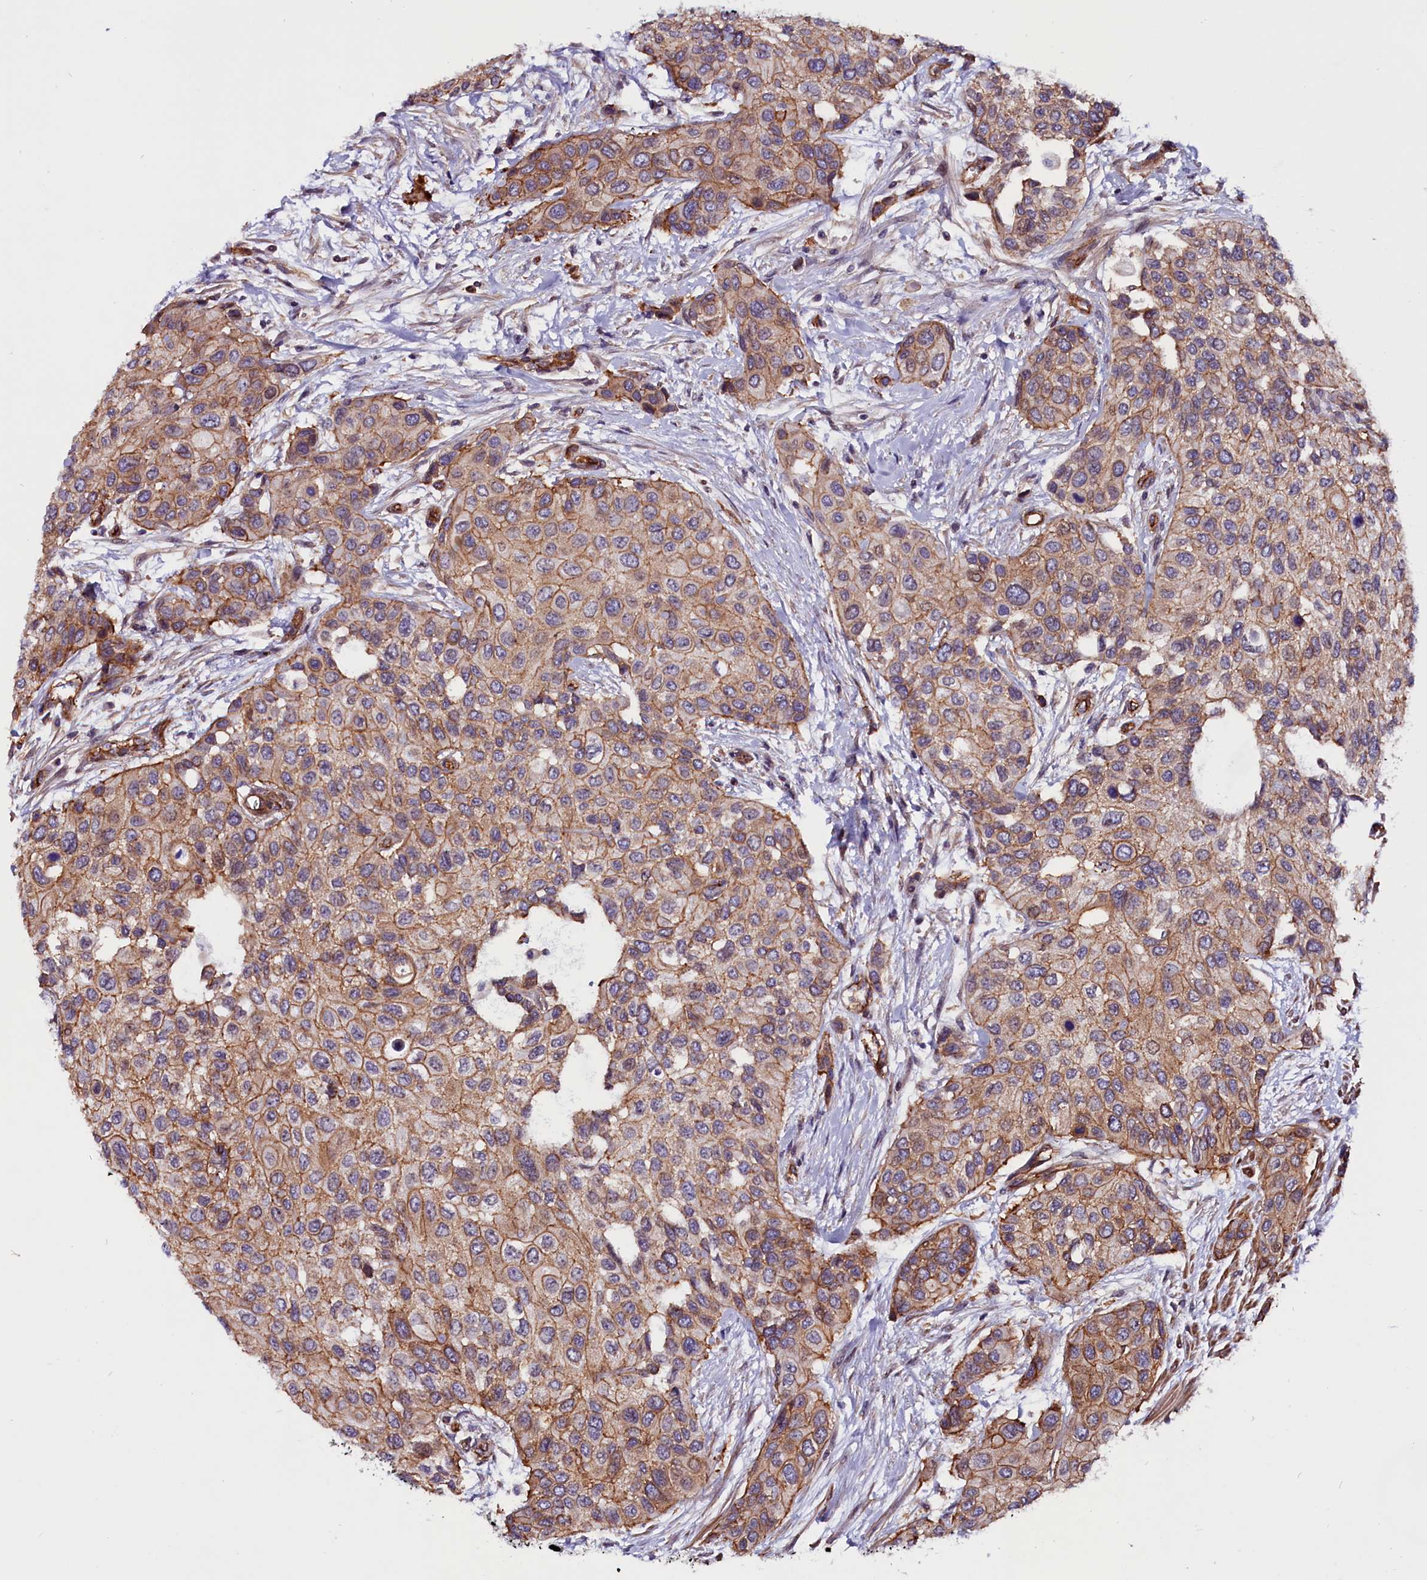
{"staining": {"intensity": "moderate", "quantity": ">75%", "location": "cytoplasmic/membranous"}, "tissue": "urothelial cancer", "cell_type": "Tumor cells", "image_type": "cancer", "snomed": [{"axis": "morphology", "description": "Normal tissue, NOS"}, {"axis": "morphology", "description": "Urothelial carcinoma, High grade"}, {"axis": "topography", "description": "Vascular tissue"}, {"axis": "topography", "description": "Urinary bladder"}], "caption": "Protein staining of high-grade urothelial carcinoma tissue demonstrates moderate cytoplasmic/membranous expression in about >75% of tumor cells.", "gene": "ZNF749", "patient": {"sex": "female", "age": 56}}